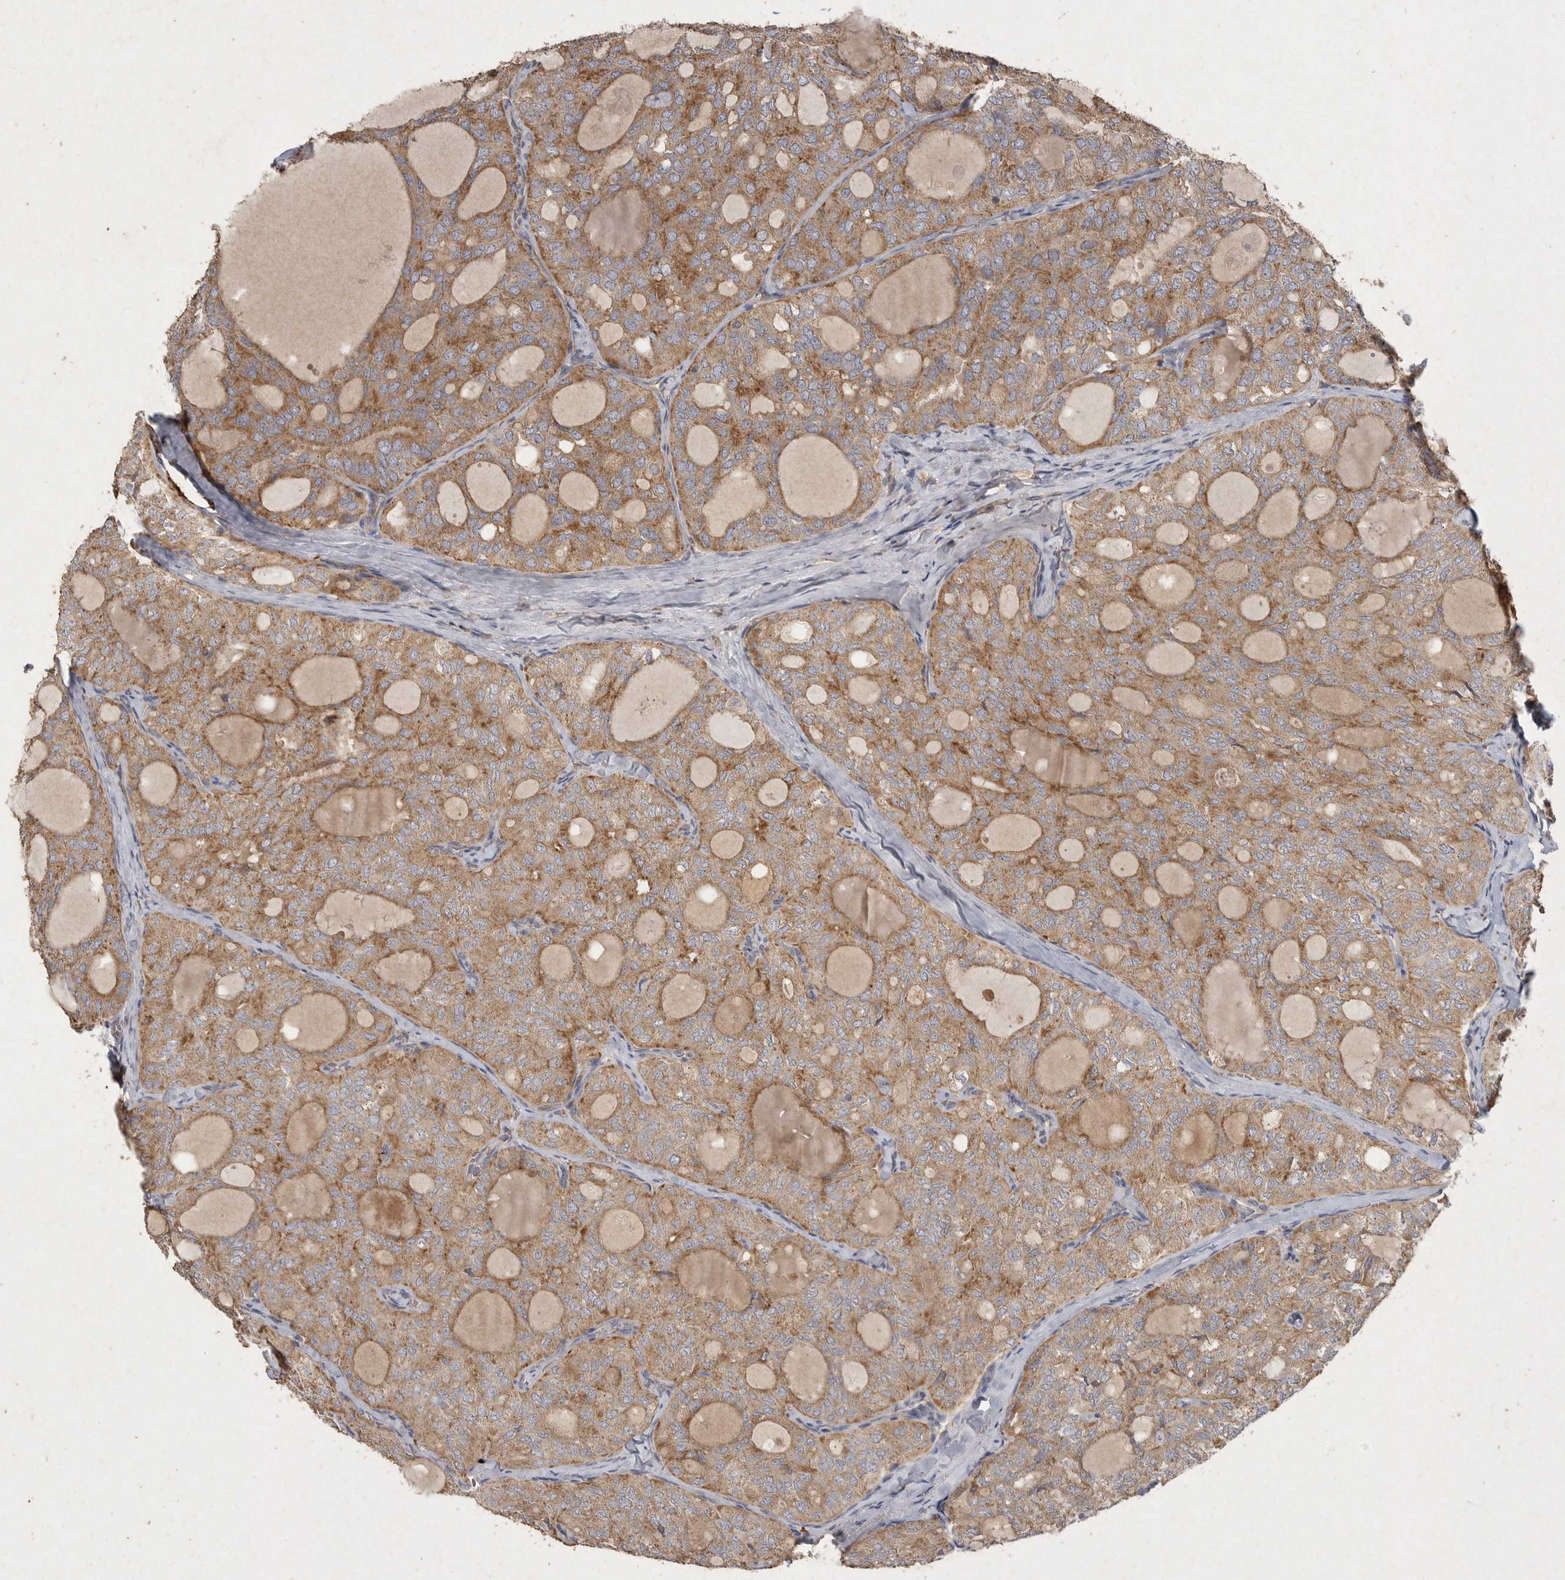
{"staining": {"intensity": "moderate", "quantity": ">75%", "location": "cytoplasmic/membranous"}, "tissue": "thyroid cancer", "cell_type": "Tumor cells", "image_type": "cancer", "snomed": [{"axis": "morphology", "description": "Follicular adenoma carcinoma, NOS"}, {"axis": "topography", "description": "Thyroid gland"}], "caption": "This image demonstrates thyroid cancer stained with IHC to label a protein in brown. The cytoplasmic/membranous of tumor cells show moderate positivity for the protein. Nuclei are counter-stained blue.", "gene": "MRPL41", "patient": {"sex": "male", "age": 75}}